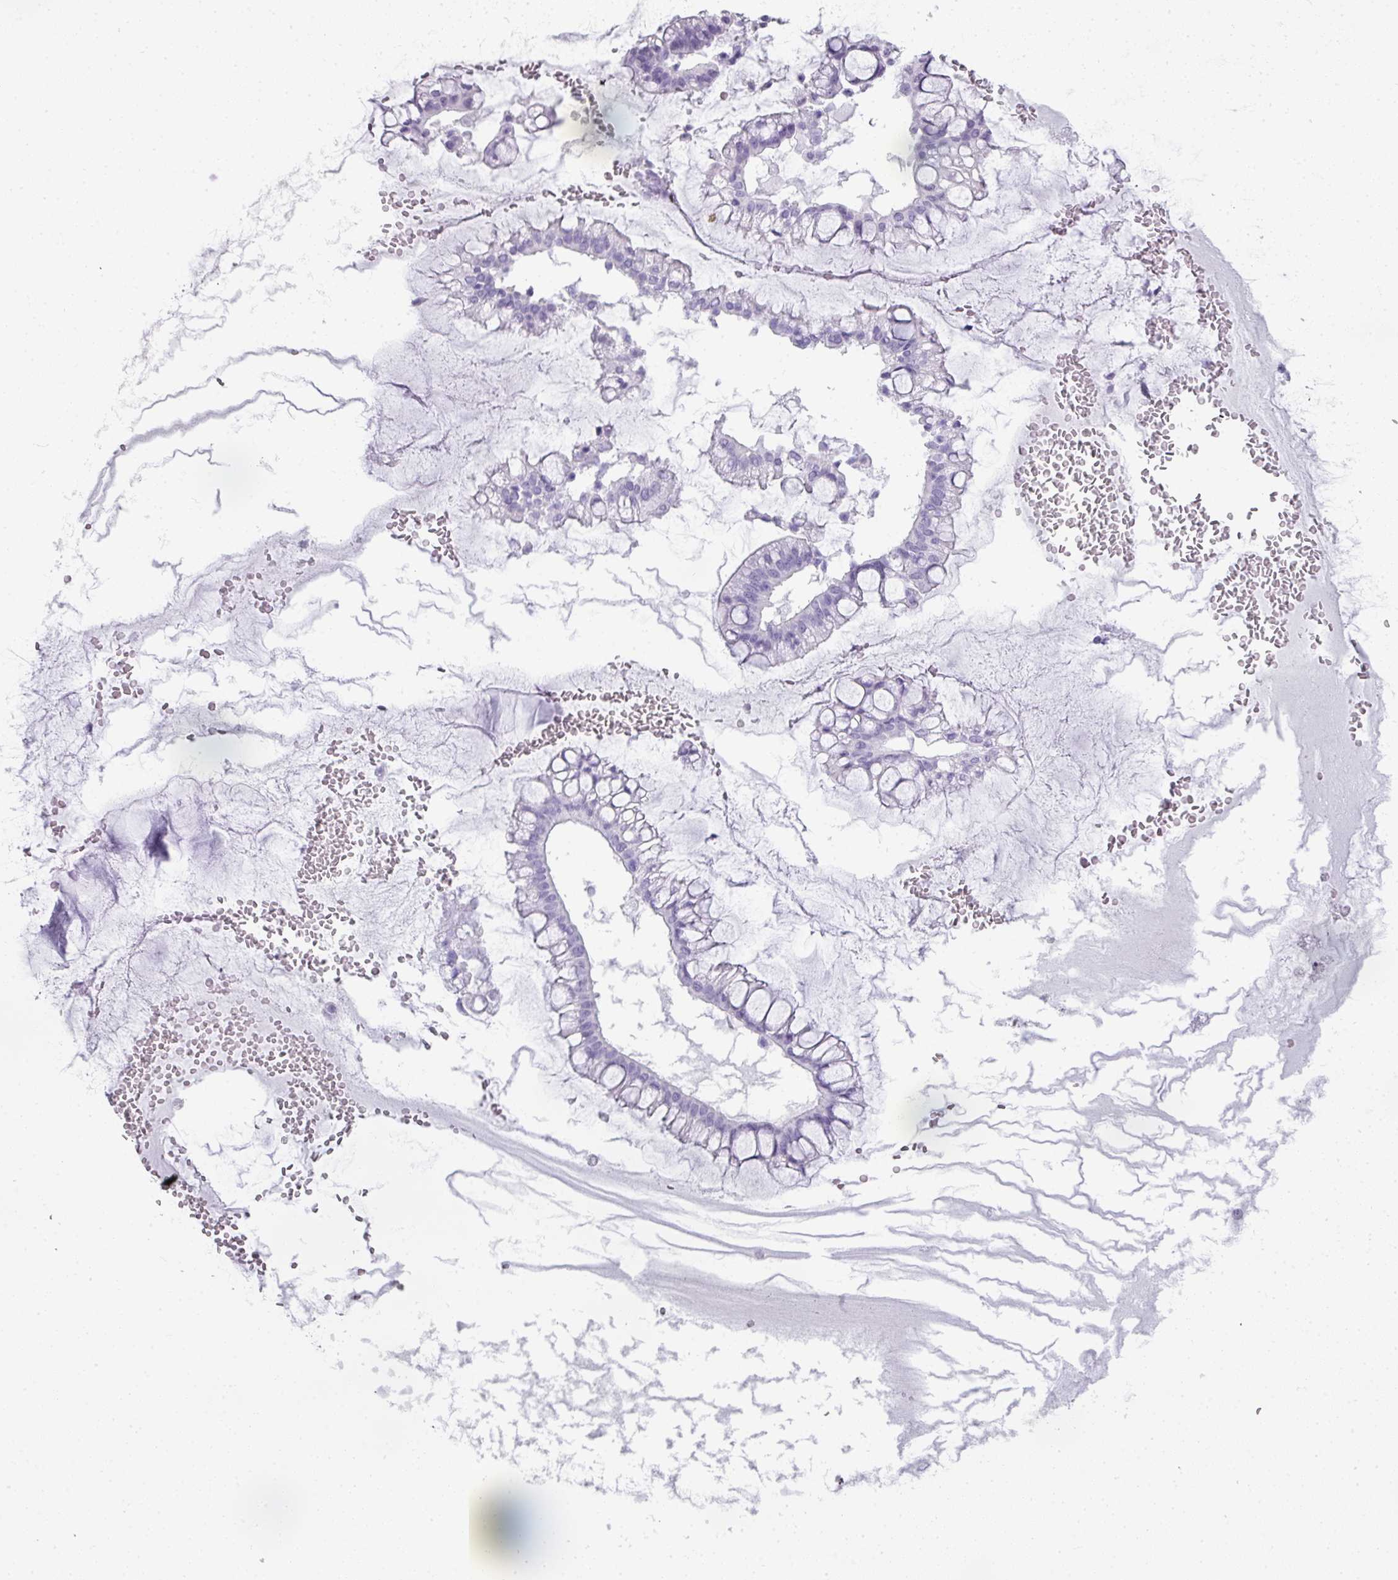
{"staining": {"intensity": "negative", "quantity": "none", "location": "none"}, "tissue": "ovarian cancer", "cell_type": "Tumor cells", "image_type": "cancer", "snomed": [{"axis": "morphology", "description": "Cystadenocarcinoma, mucinous, NOS"}, {"axis": "topography", "description": "Ovary"}], "caption": "Protein analysis of ovarian cancer demonstrates no significant staining in tumor cells.", "gene": "RBMY1F", "patient": {"sex": "female", "age": 73}}